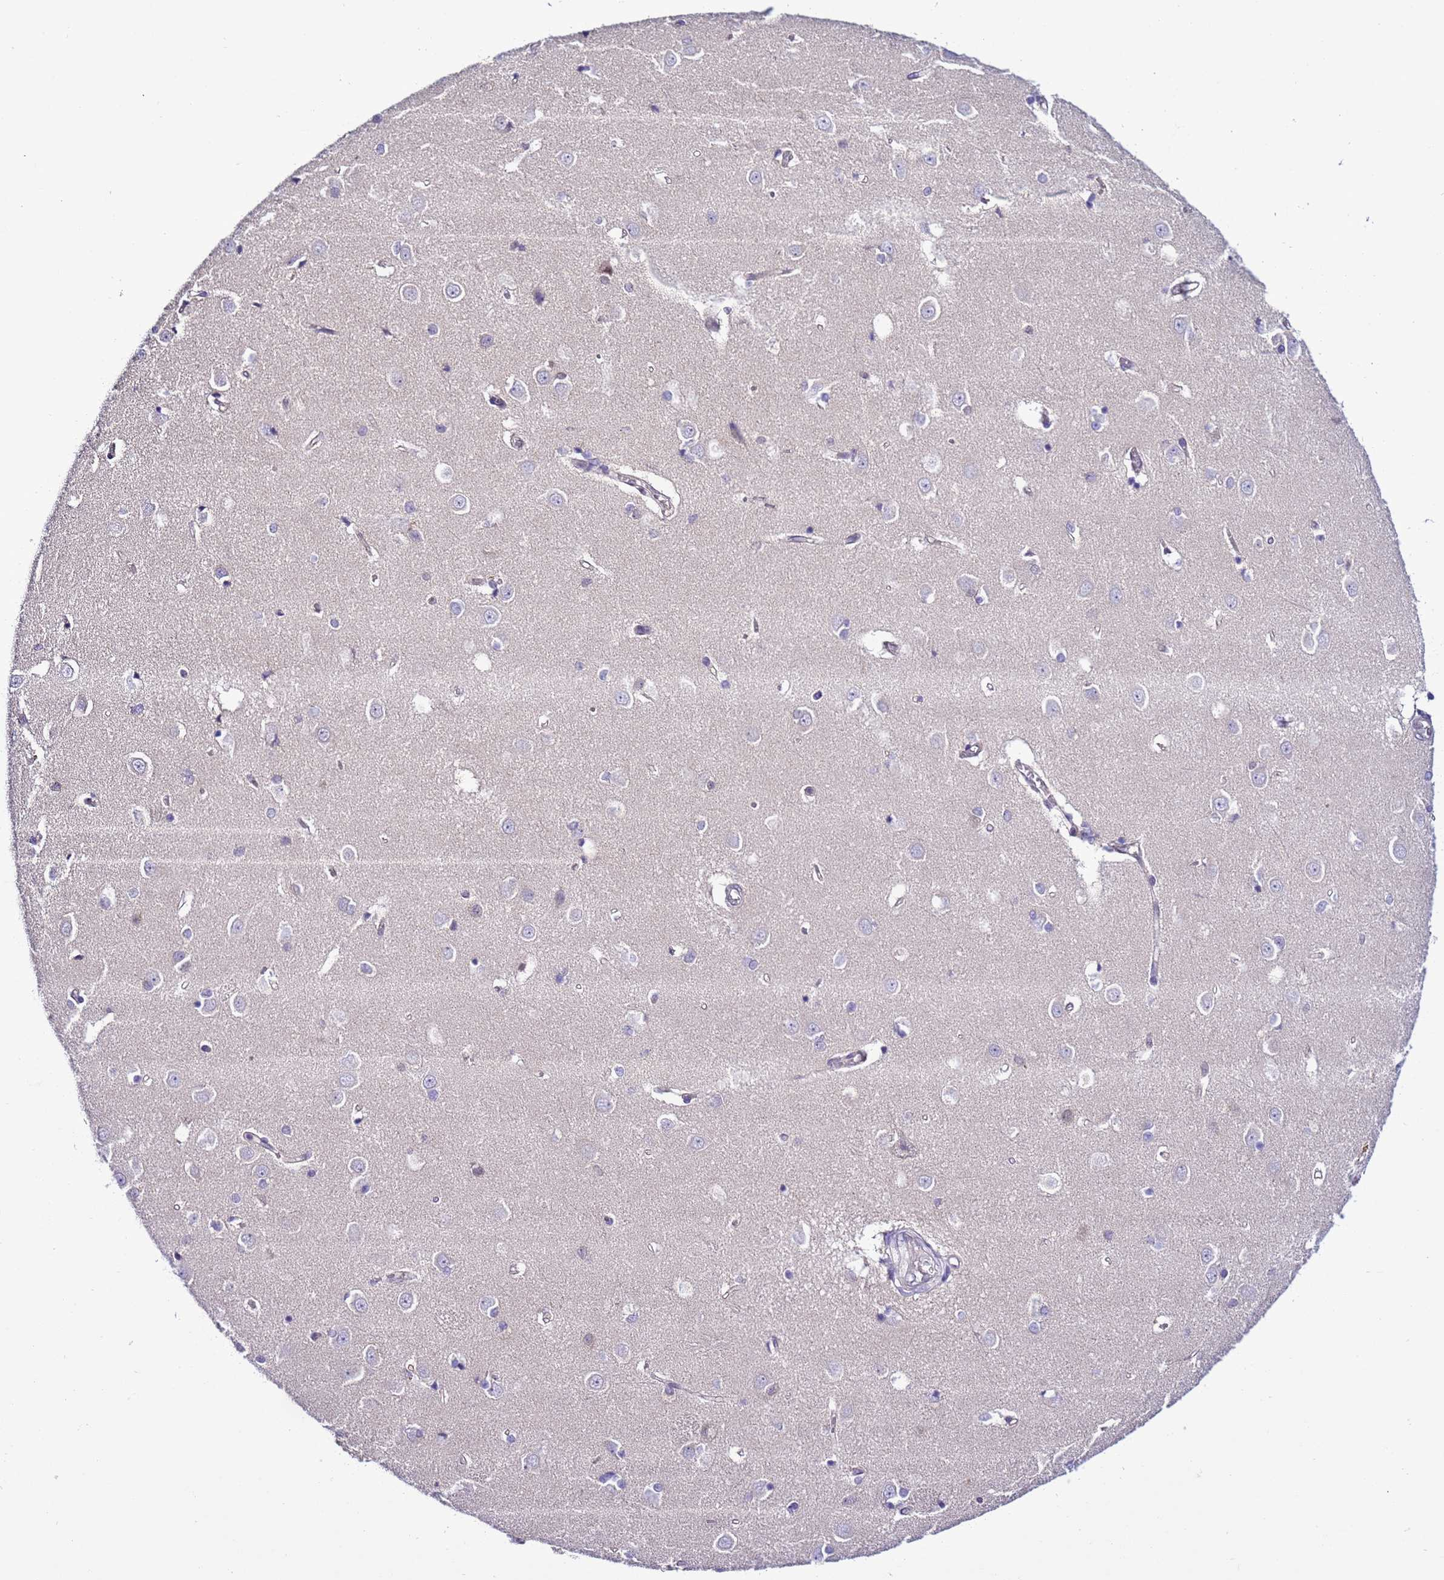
{"staining": {"intensity": "negative", "quantity": "none", "location": "none"}, "tissue": "caudate", "cell_type": "Glial cells", "image_type": "normal", "snomed": [{"axis": "morphology", "description": "Normal tissue, NOS"}, {"axis": "topography", "description": "Lateral ventricle wall"}], "caption": "Immunohistochemistry (IHC) photomicrograph of unremarkable caudate: human caudate stained with DAB exhibits no significant protein expression in glial cells.", "gene": "DDI2", "patient": {"sex": "male", "age": 37}}